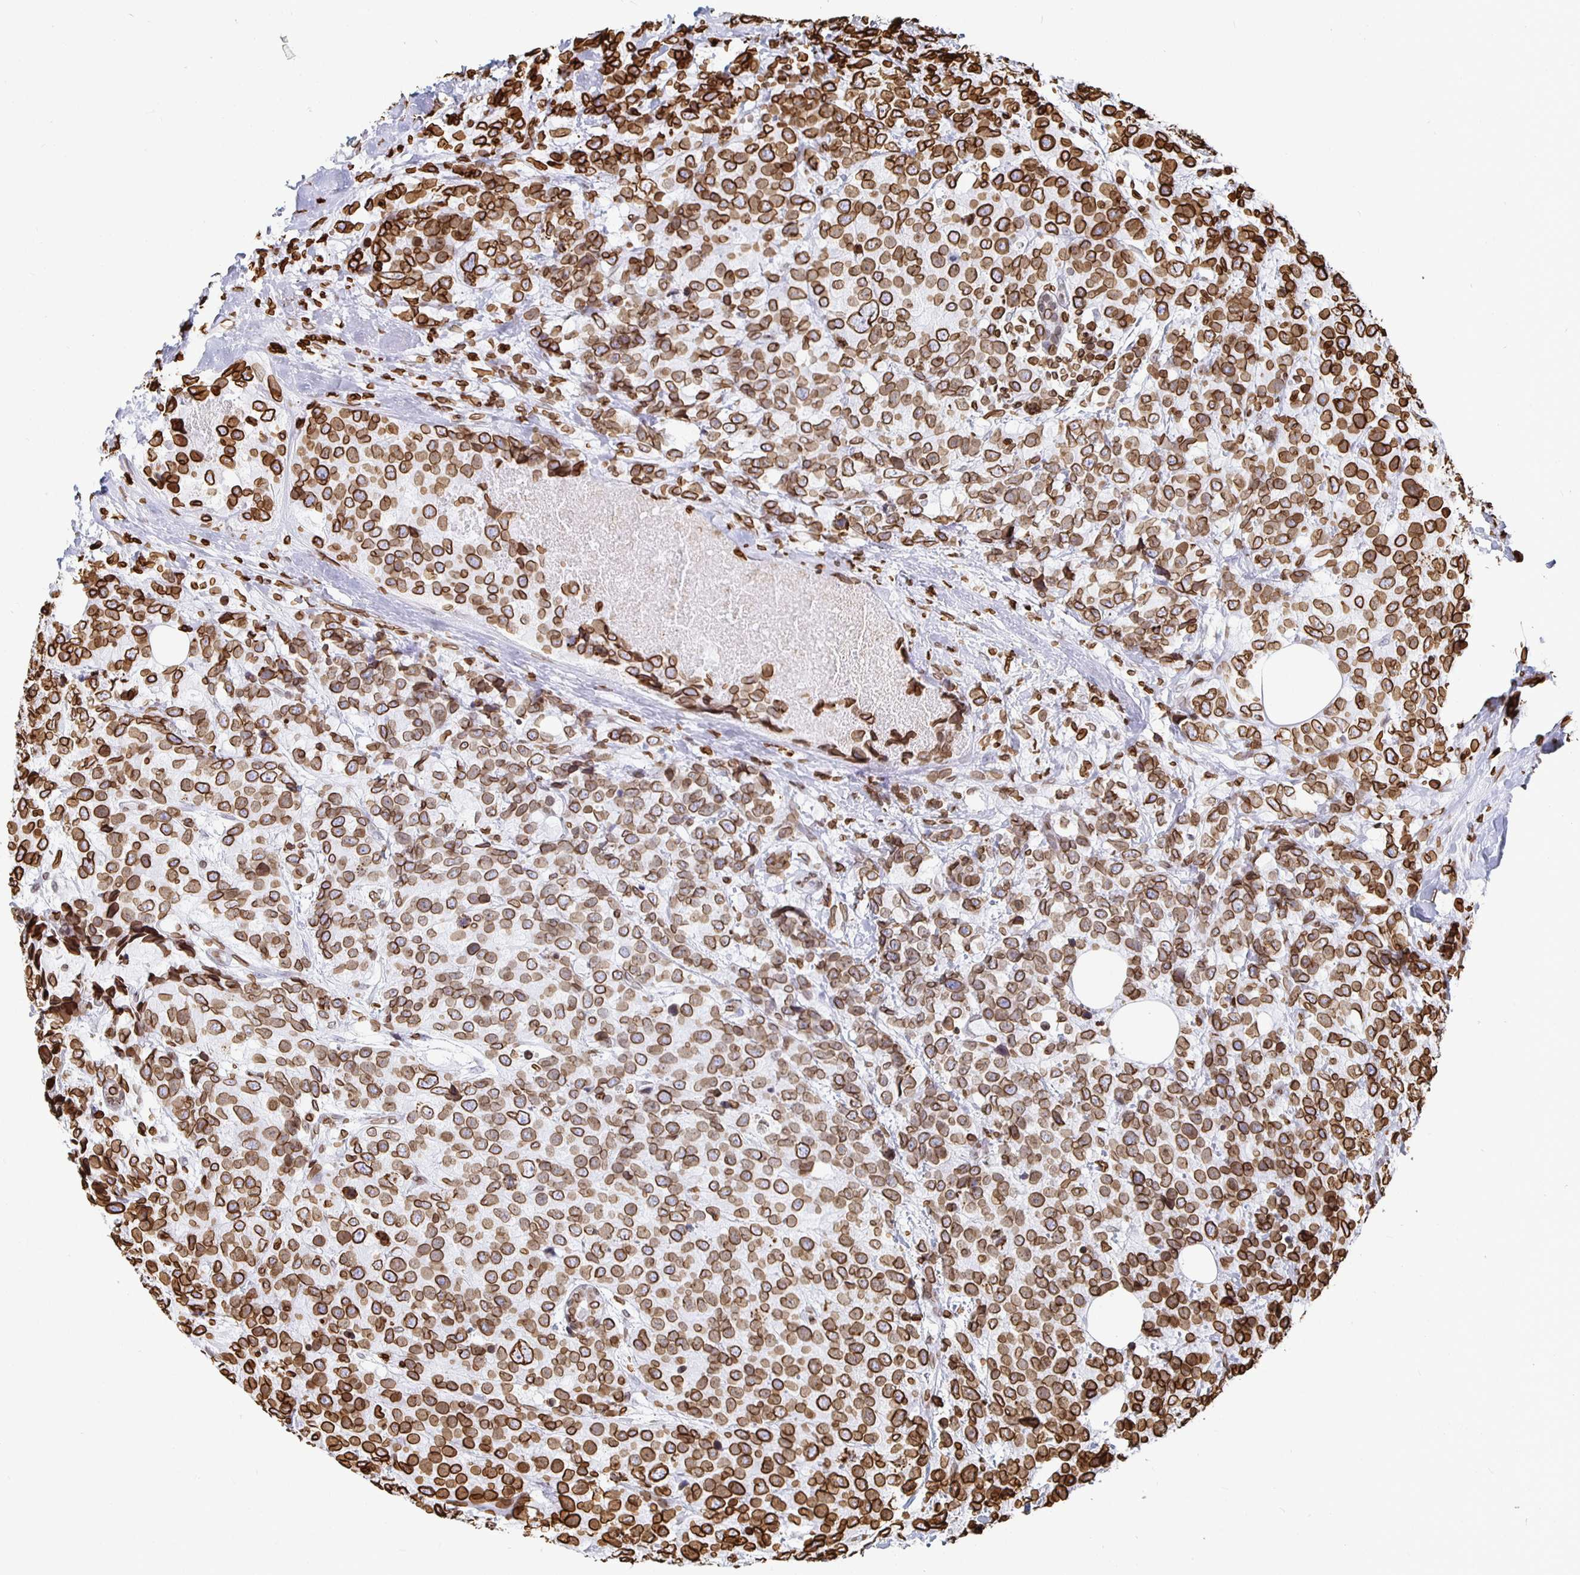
{"staining": {"intensity": "strong", "quantity": ">75%", "location": "cytoplasmic/membranous,nuclear"}, "tissue": "breast cancer", "cell_type": "Tumor cells", "image_type": "cancer", "snomed": [{"axis": "morphology", "description": "Lobular carcinoma"}, {"axis": "topography", "description": "Breast"}], "caption": "Immunohistochemical staining of human breast lobular carcinoma shows high levels of strong cytoplasmic/membranous and nuclear staining in approximately >75% of tumor cells.", "gene": "LMNB1", "patient": {"sex": "female", "age": 59}}